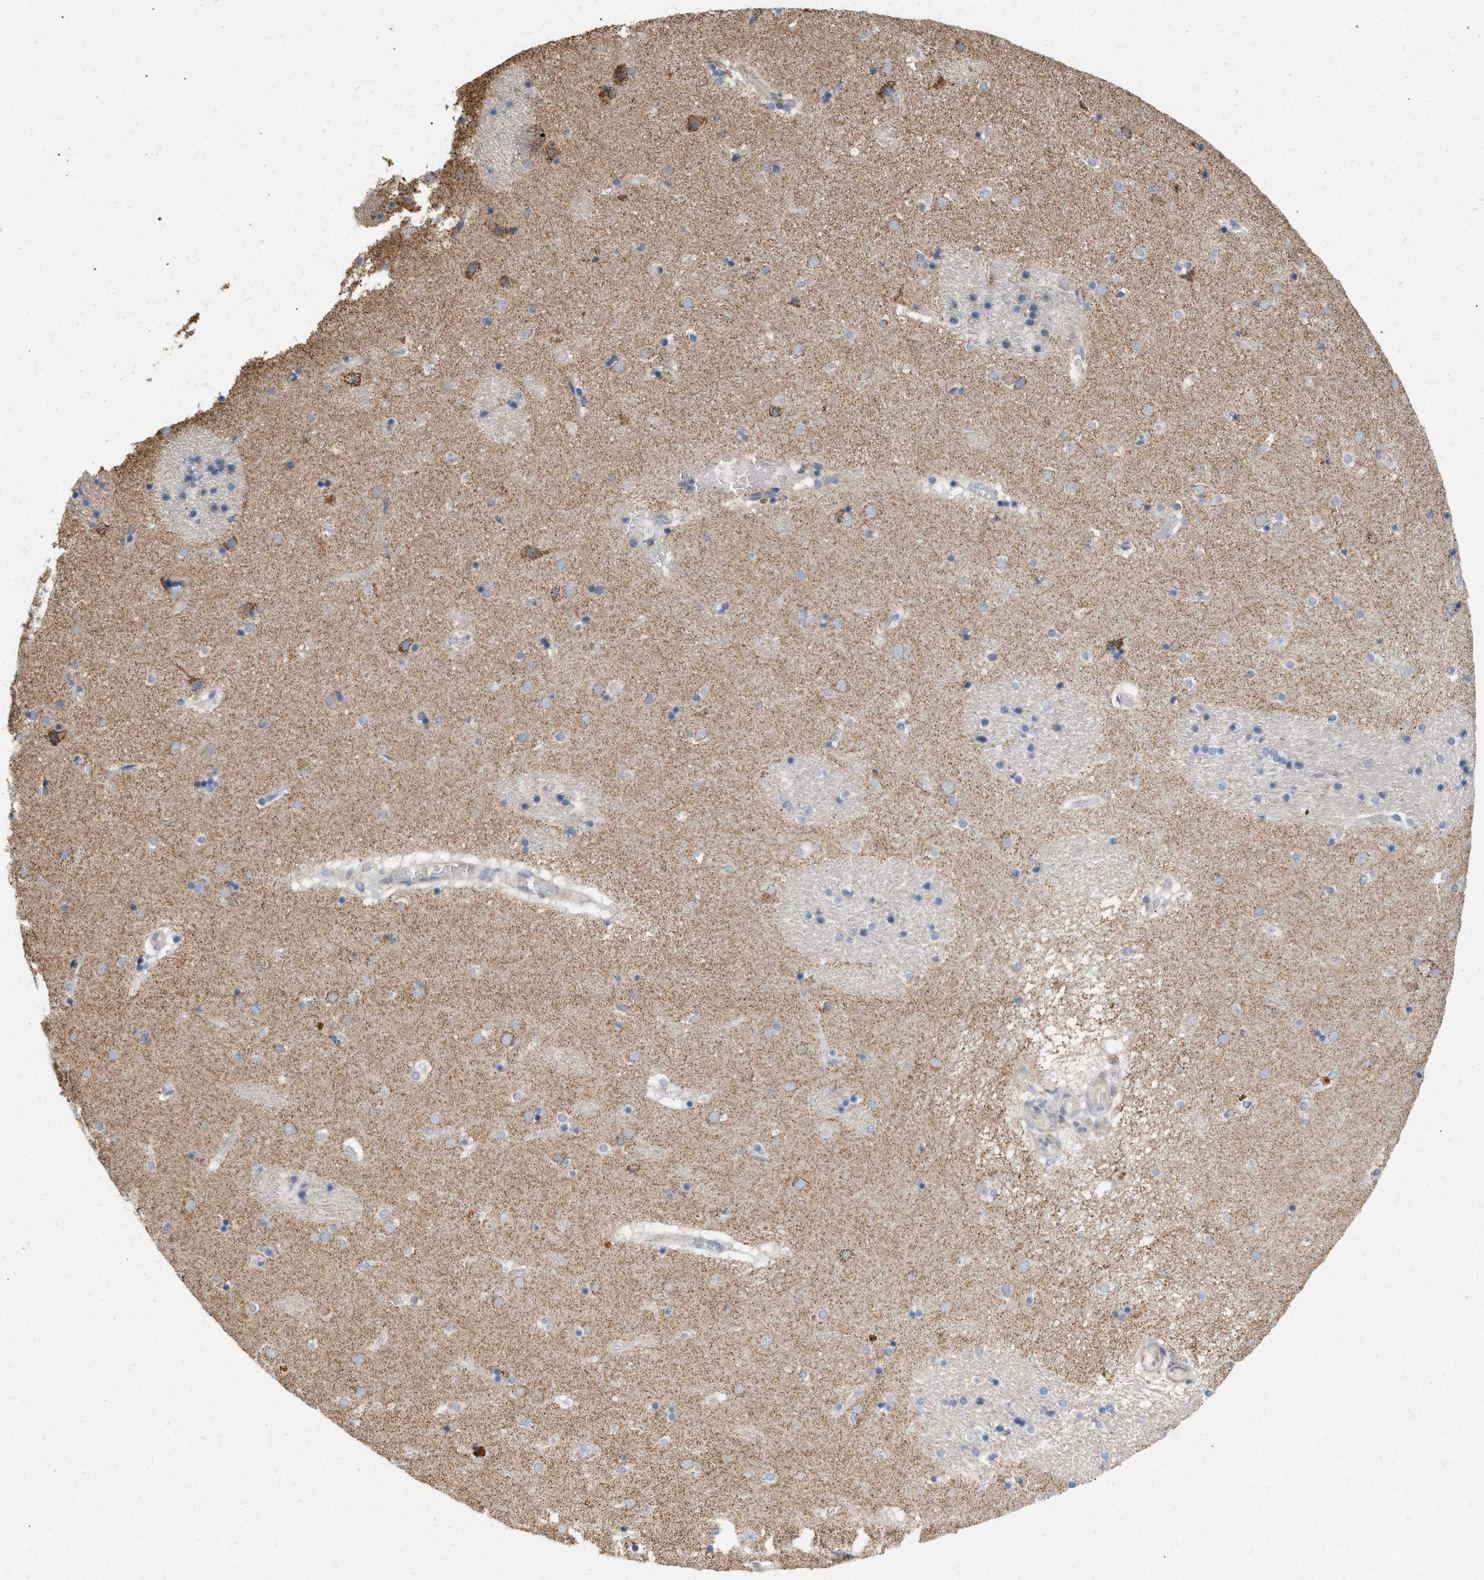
{"staining": {"intensity": "moderate", "quantity": "<25%", "location": "cytoplasmic/membranous"}, "tissue": "caudate", "cell_type": "Glial cells", "image_type": "normal", "snomed": [{"axis": "morphology", "description": "Normal tissue, NOS"}, {"axis": "topography", "description": "Lateral ventricle wall"}], "caption": "High-magnification brightfield microscopy of normal caudate stained with DAB (3,3'-diaminobenzidine) (brown) and counterstained with hematoxylin (blue). glial cells exhibit moderate cytoplasmic/membranous positivity is appreciated in approximately<25% of cells. (brown staining indicates protein expression, while blue staining denotes nuclei).", "gene": "GRB10", "patient": {"sex": "male", "age": 70}}